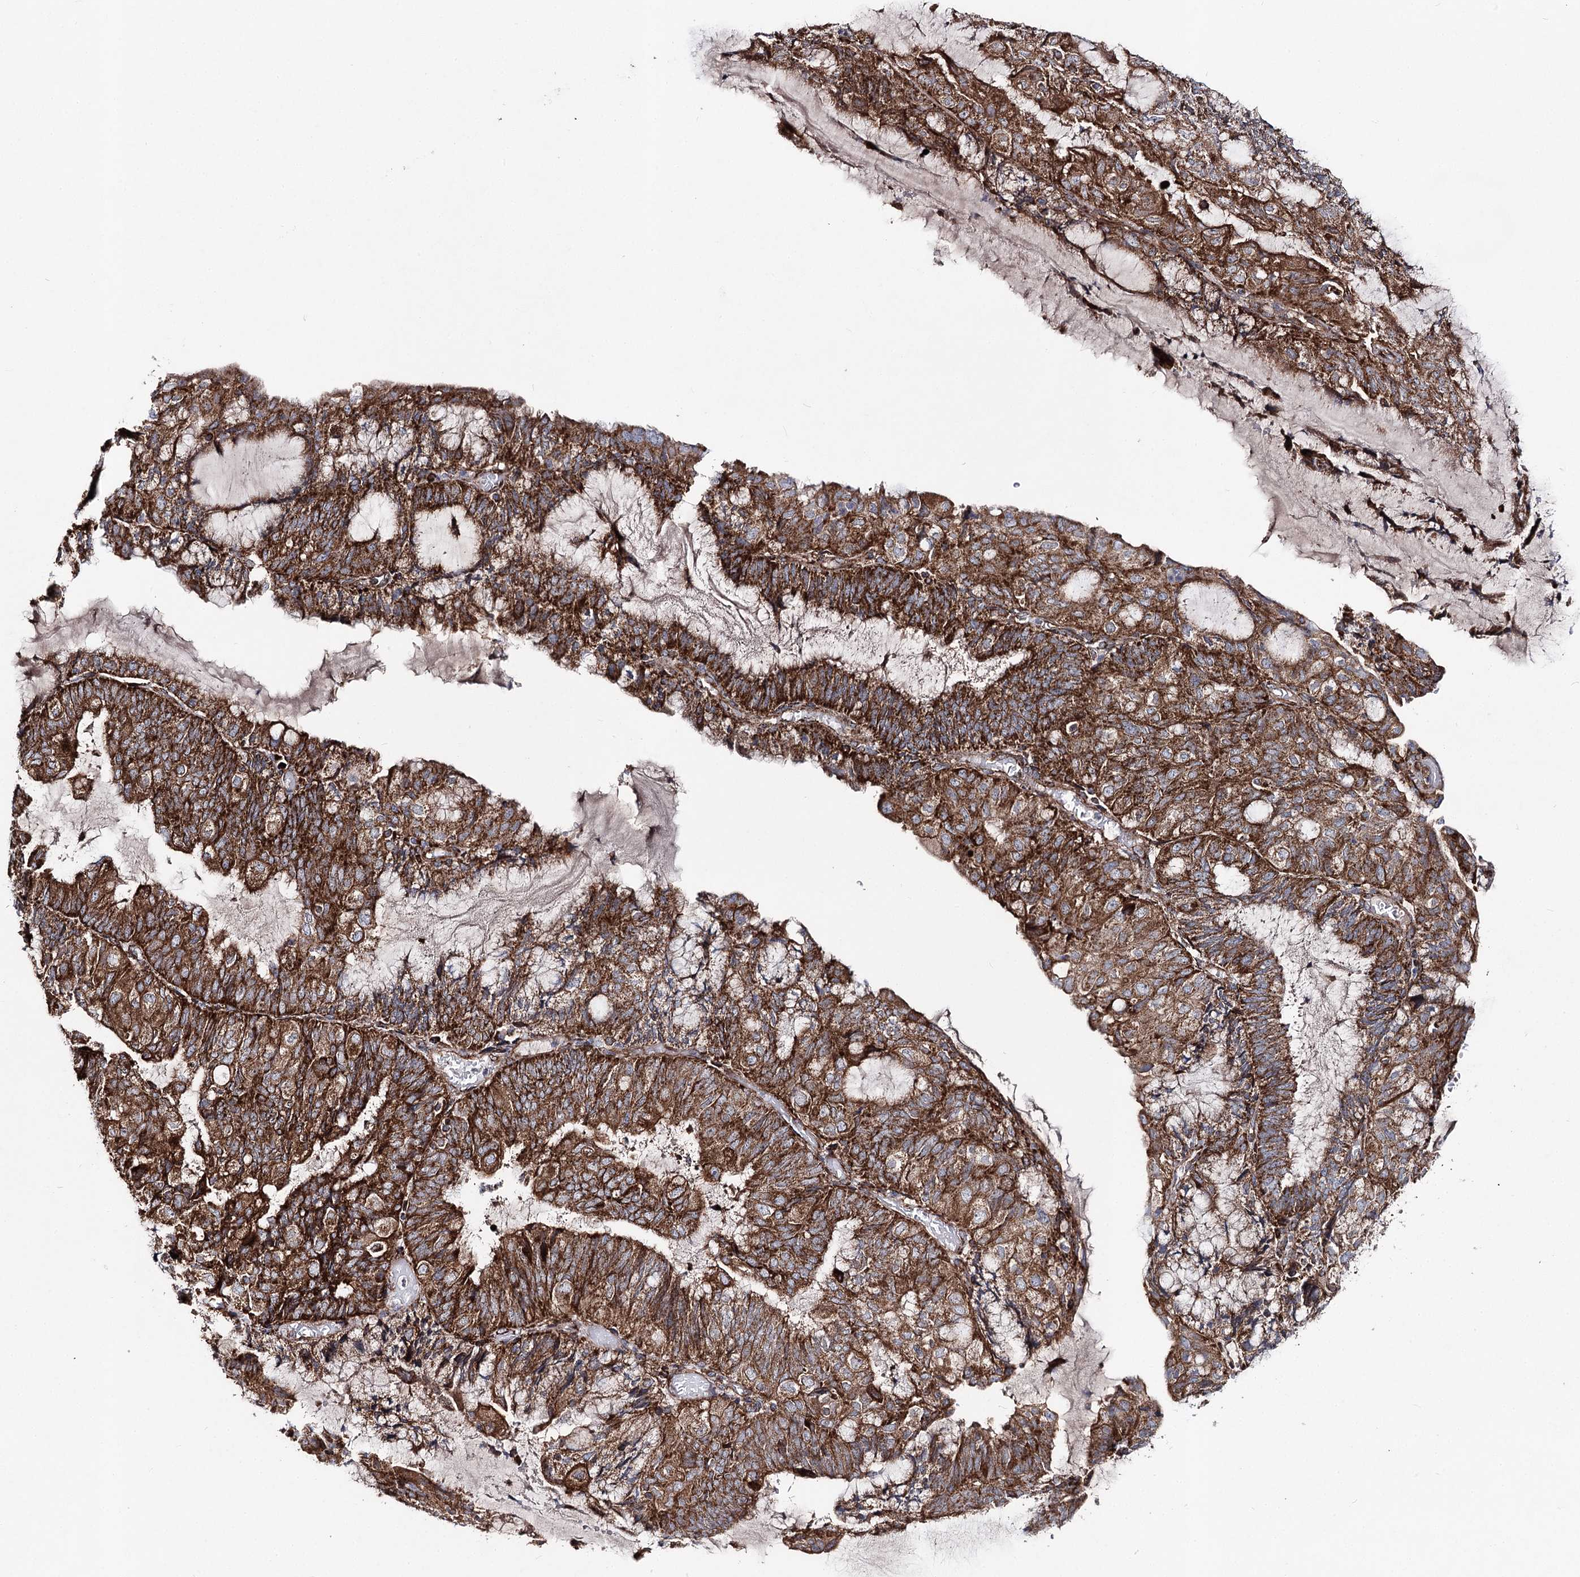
{"staining": {"intensity": "strong", "quantity": ">75%", "location": "cytoplasmic/membranous"}, "tissue": "endometrial cancer", "cell_type": "Tumor cells", "image_type": "cancer", "snomed": [{"axis": "morphology", "description": "Adenocarcinoma, NOS"}, {"axis": "topography", "description": "Endometrium"}], "caption": "The image shows immunohistochemical staining of endometrial cancer. There is strong cytoplasmic/membranous expression is present in about >75% of tumor cells.", "gene": "MSANTD2", "patient": {"sex": "female", "age": 81}}